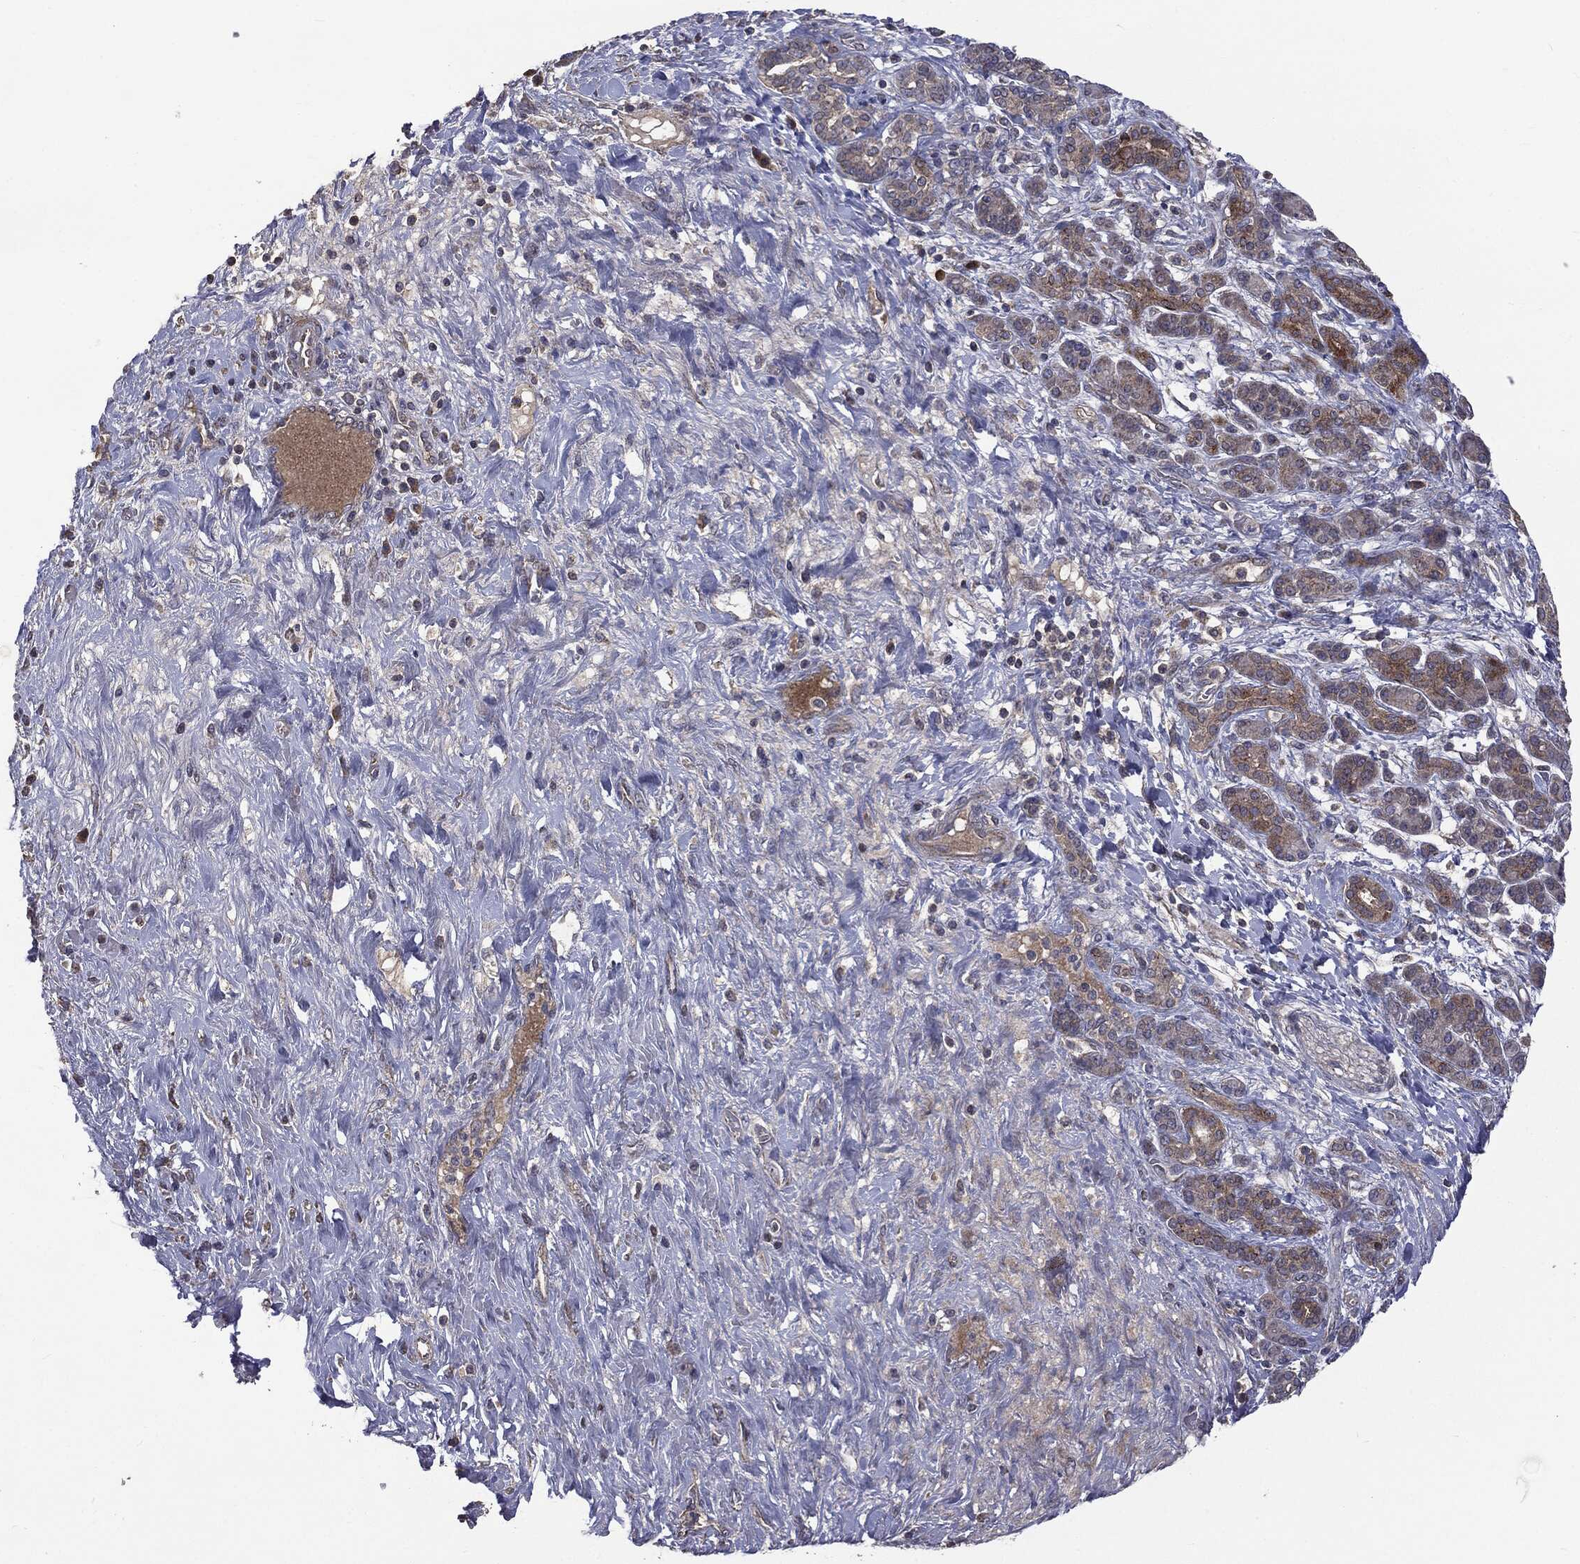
{"staining": {"intensity": "moderate", "quantity": "<25%", "location": "cytoplasmic/membranous"}, "tissue": "pancreatic cancer", "cell_type": "Tumor cells", "image_type": "cancer", "snomed": [{"axis": "morphology", "description": "Adenocarcinoma, NOS"}, {"axis": "topography", "description": "Pancreas"}], "caption": "The image exhibits immunohistochemical staining of adenocarcinoma (pancreatic). There is moderate cytoplasmic/membranous expression is seen in approximately <25% of tumor cells. The staining was performed using DAB, with brown indicating positive protein expression. Nuclei are stained blue with hematoxylin.", "gene": "MTOR", "patient": {"sex": "male", "age": 44}}